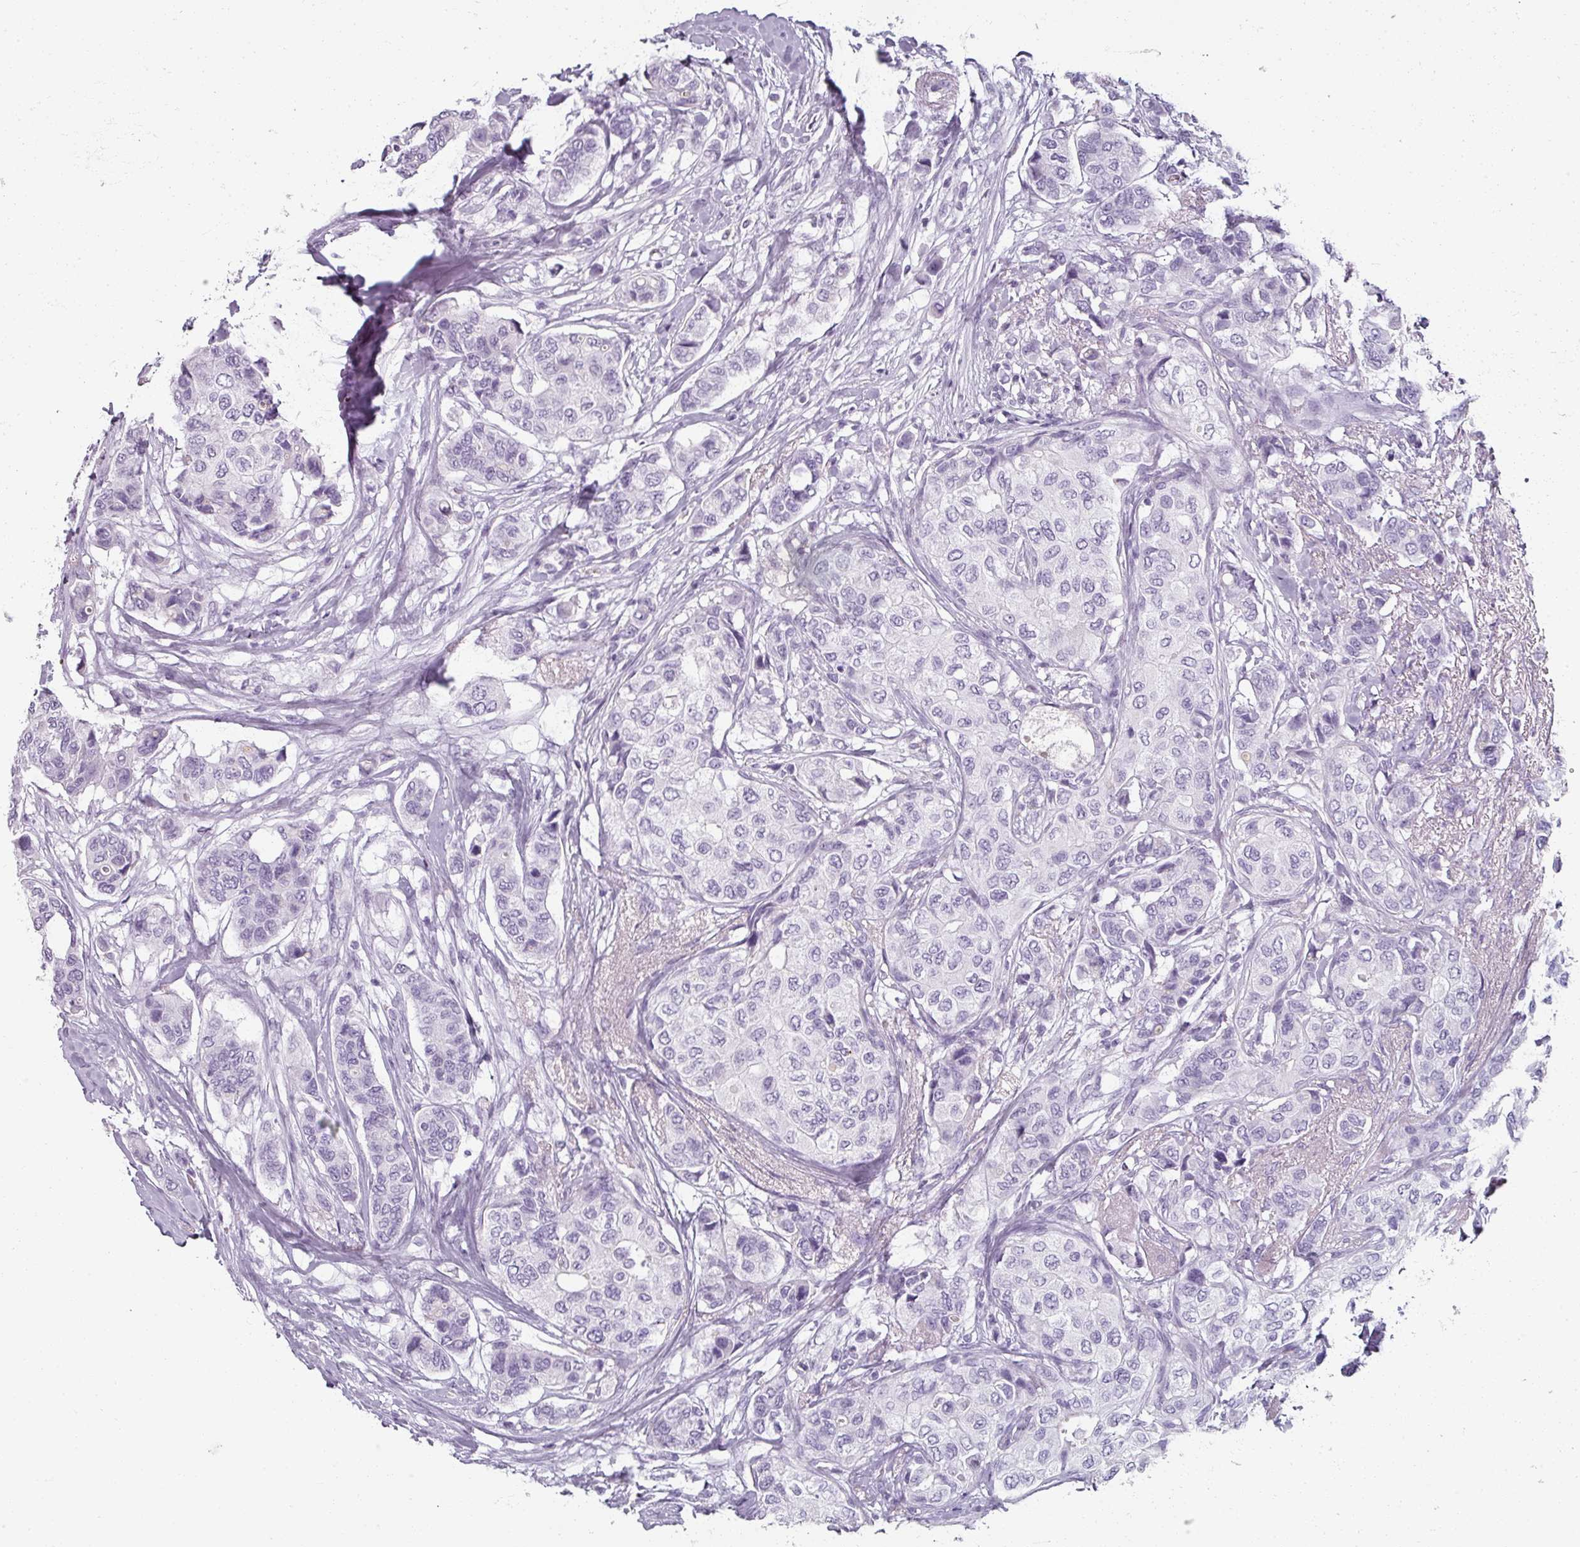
{"staining": {"intensity": "negative", "quantity": "none", "location": "none"}, "tissue": "breast cancer", "cell_type": "Tumor cells", "image_type": "cancer", "snomed": [{"axis": "morphology", "description": "Lobular carcinoma"}, {"axis": "topography", "description": "Breast"}], "caption": "Tumor cells are negative for protein expression in human breast cancer (lobular carcinoma).", "gene": "REG3G", "patient": {"sex": "female", "age": 51}}